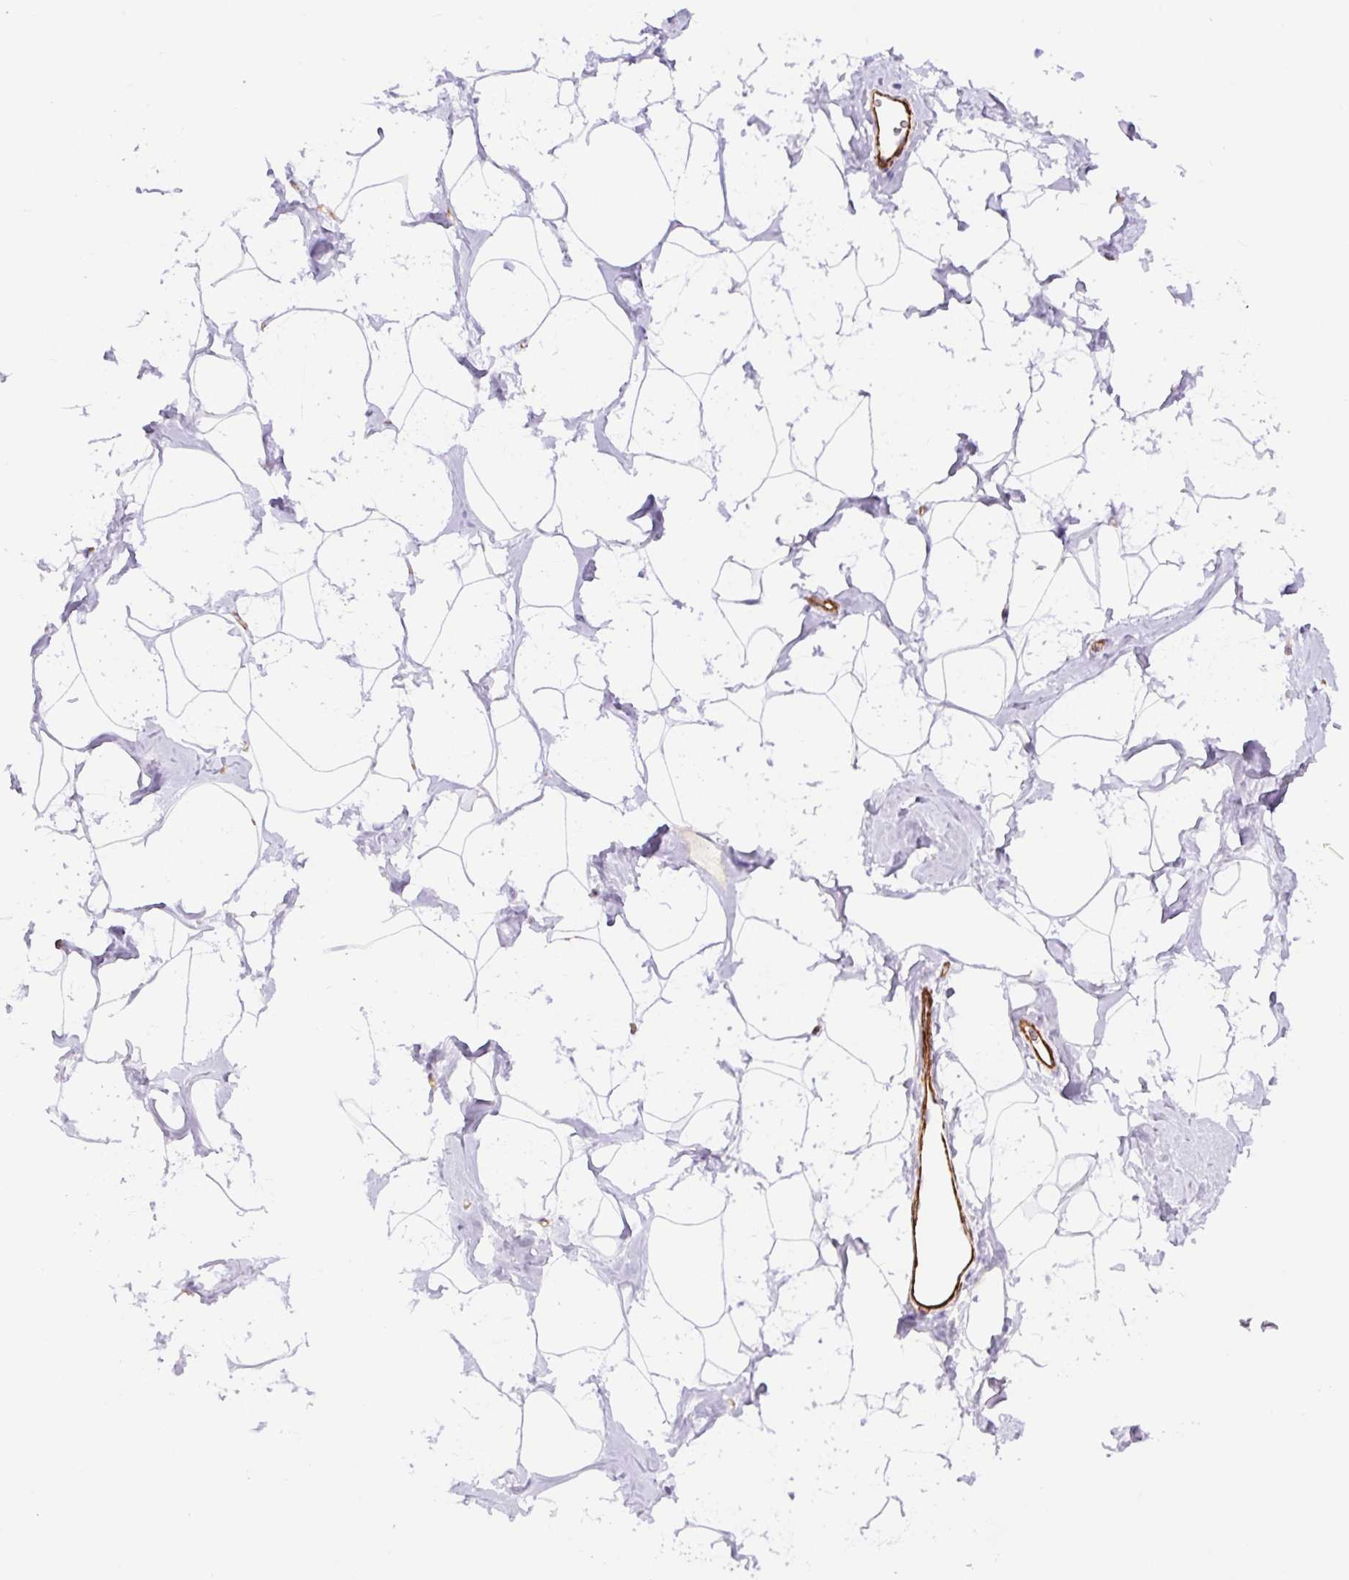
{"staining": {"intensity": "negative", "quantity": "none", "location": "none"}, "tissue": "breast", "cell_type": "Adipocytes", "image_type": "normal", "snomed": [{"axis": "morphology", "description": "Normal tissue, NOS"}, {"axis": "topography", "description": "Breast"}], "caption": "DAB immunohistochemical staining of normal breast demonstrates no significant expression in adipocytes. The staining was performed using DAB to visualize the protein expression in brown, while the nuclei were stained in blue with hematoxylin (Magnification: 20x).", "gene": "B3GALT5", "patient": {"sex": "female", "age": 32}}